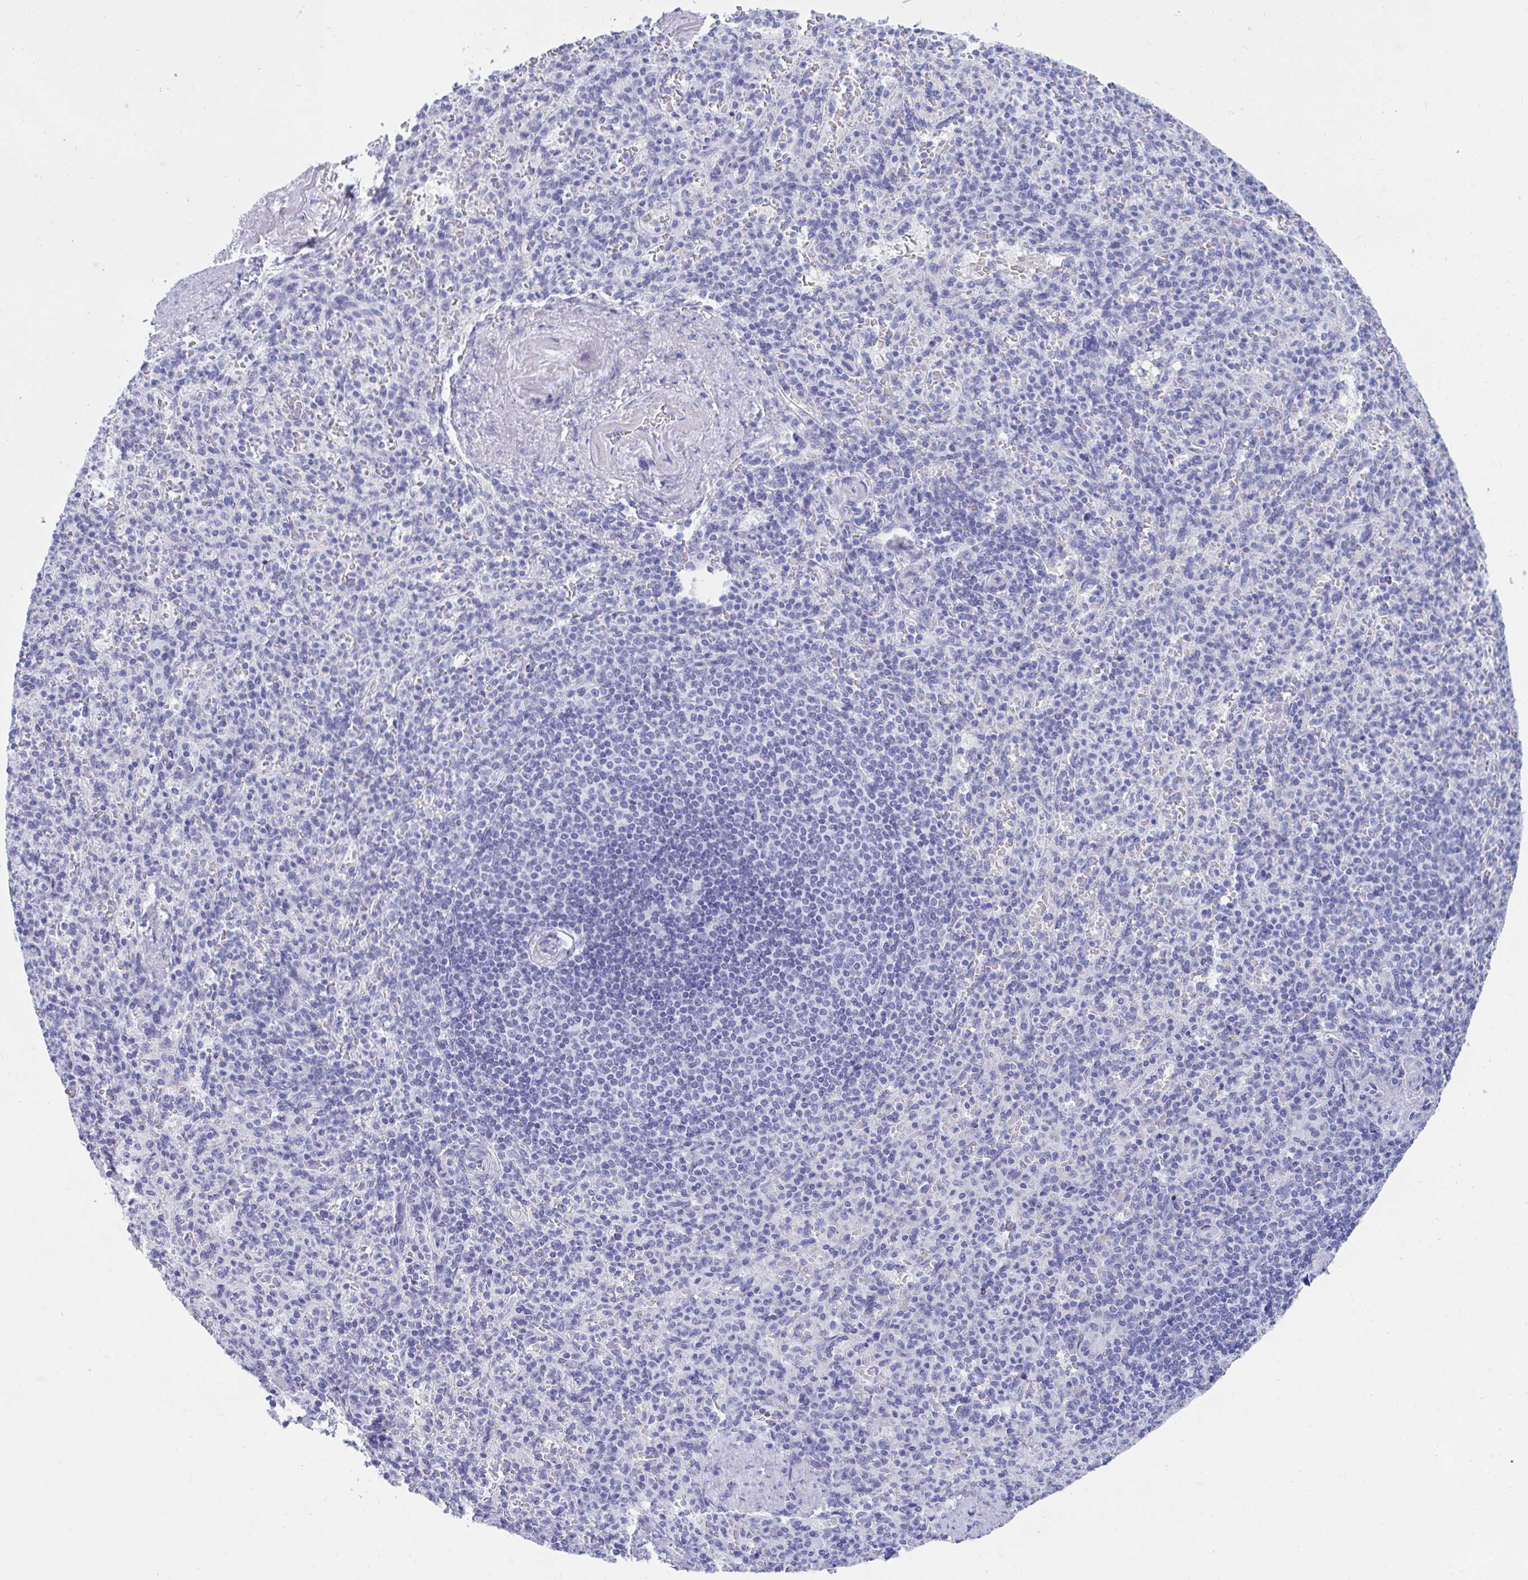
{"staining": {"intensity": "negative", "quantity": "none", "location": "none"}, "tissue": "spleen", "cell_type": "Cells in red pulp", "image_type": "normal", "snomed": [{"axis": "morphology", "description": "Normal tissue, NOS"}, {"axis": "topography", "description": "Spleen"}], "caption": "DAB immunohistochemical staining of unremarkable human spleen reveals no significant staining in cells in red pulp. (Stains: DAB (3,3'-diaminobenzidine) immunohistochemistry with hematoxylin counter stain, Microscopy: brightfield microscopy at high magnification).", "gene": "TTC30A", "patient": {"sex": "female", "age": 74}}